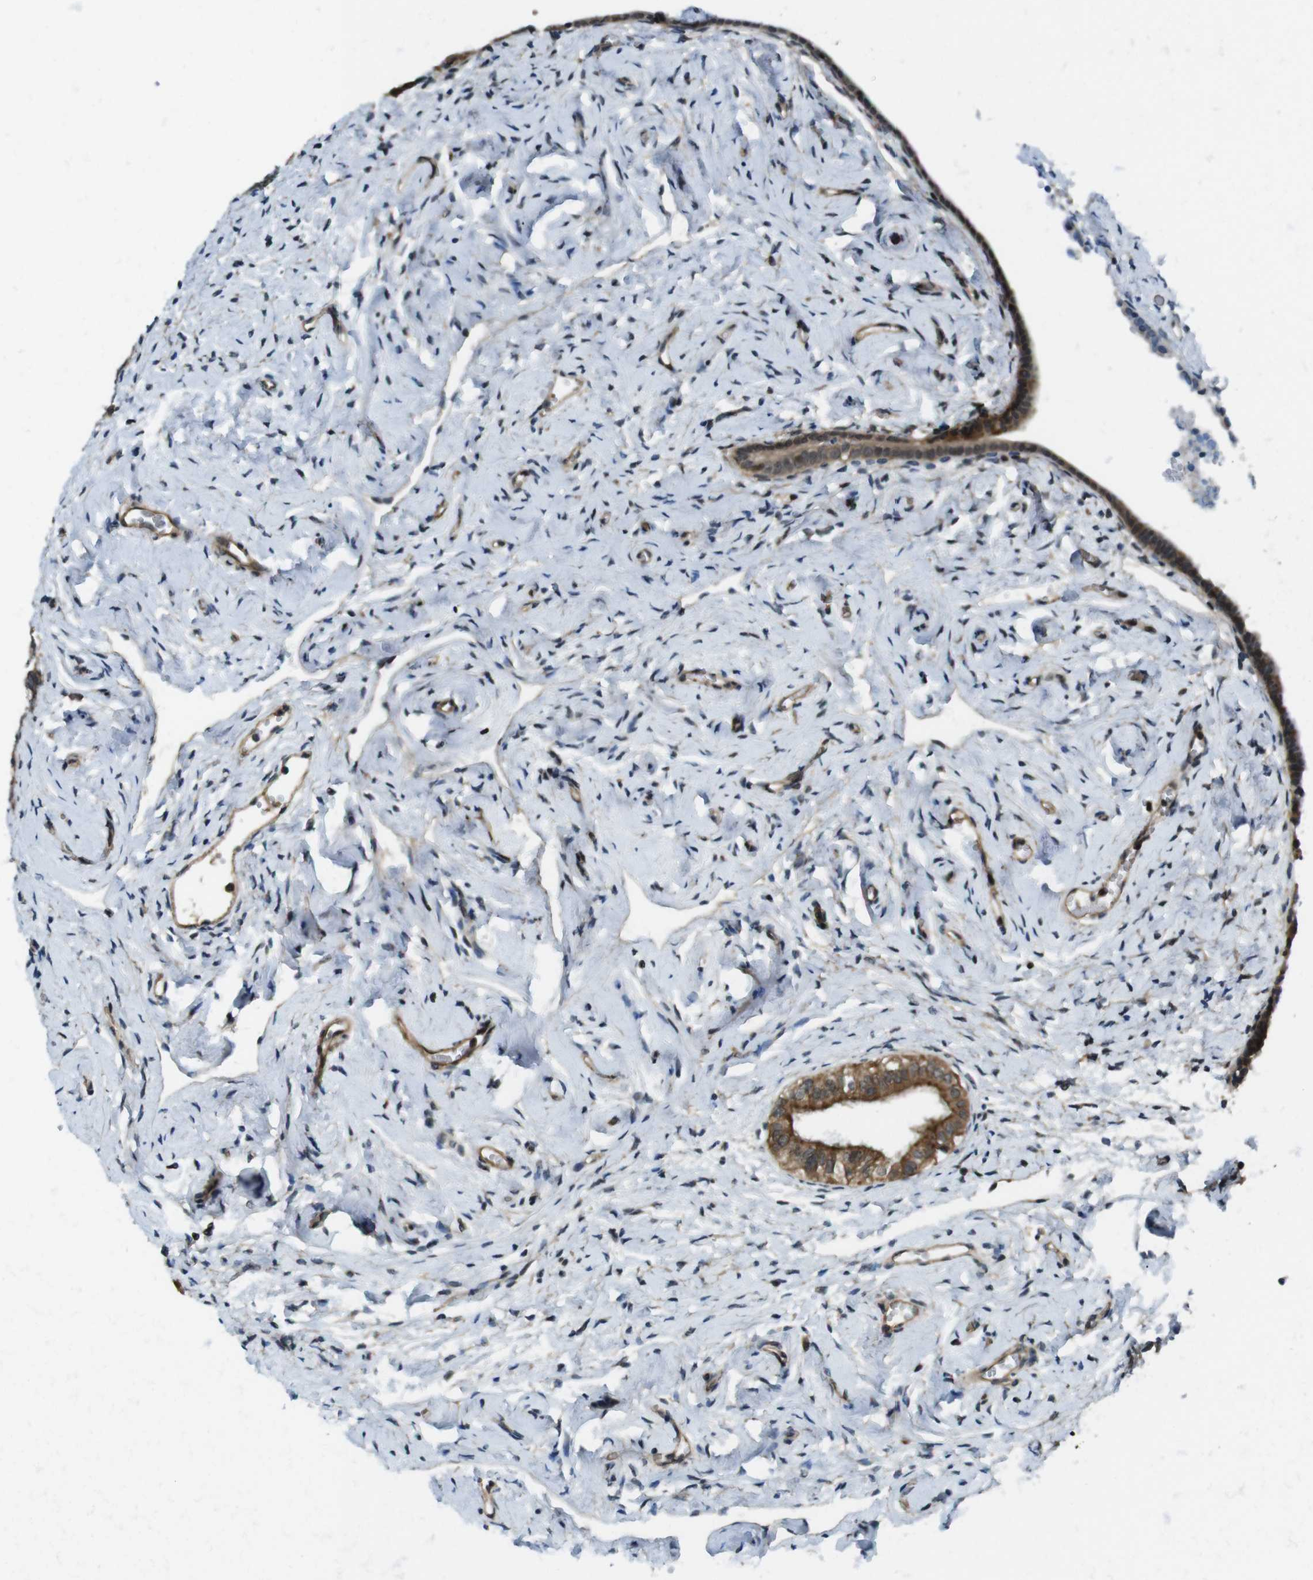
{"staining": {"intensity": "moderate", "quantity": ">75%", "location": "cytoplasmic/membranous,nuclear"}, "tissue": "fallopian tube", "cell_type": "Glandular cells", "image_type": "normal", "snomed": [{"axis": "morphology", "description": "Normal tissue, NOS"}, {"axis": "topography", "description": "Fallopian tube"}], "caption": "DAB immunohistochemical staining of unremarkable human fallopian tube demonstrates moderate cytoplasmic/membranous,nuclear protein positivity in approximately >75% of glandular cells.", "gene": "TIAM2", "patient": {"sex": "female", "age": 71}}